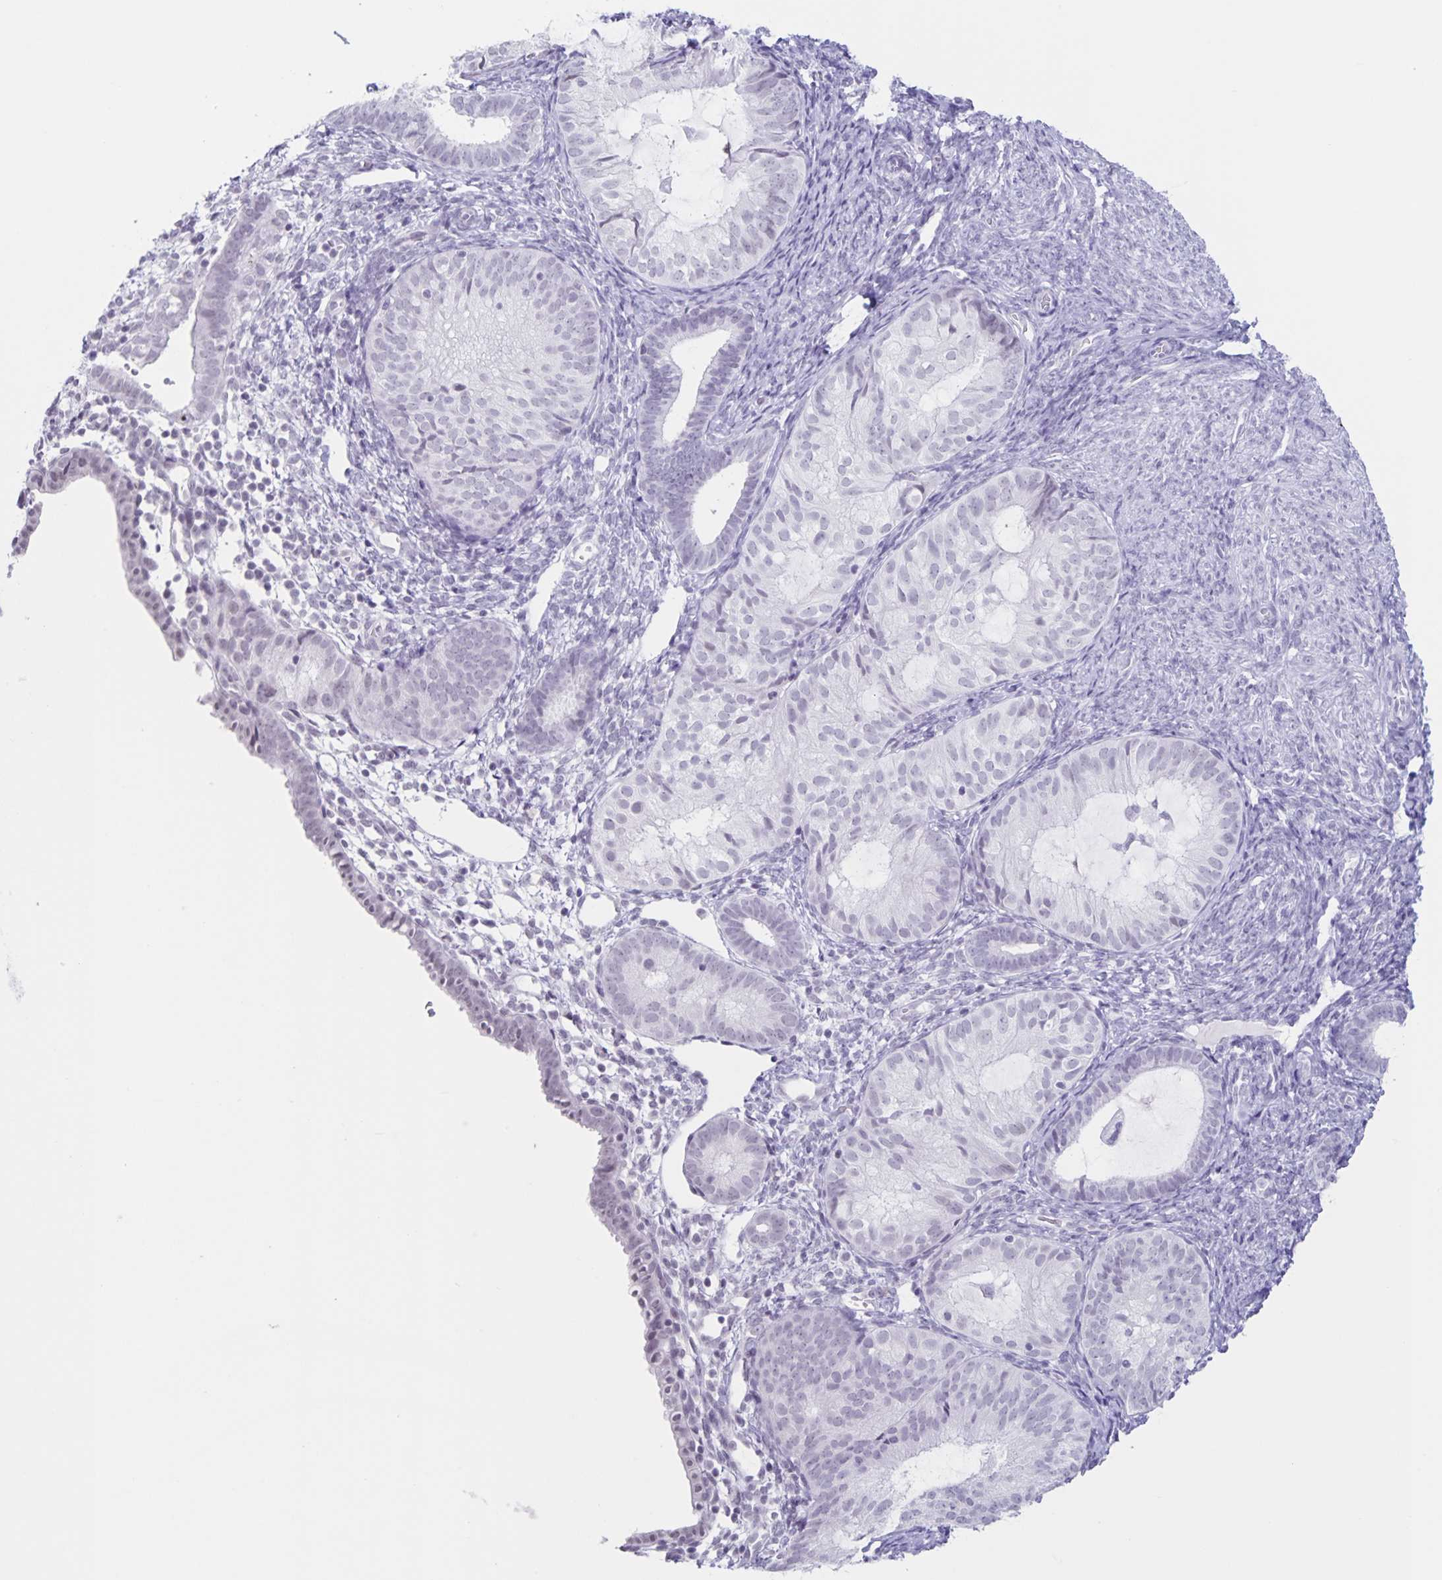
{"staining": {"intensity": "negative", "quantity": "none", "location": "none"}, "tissue": "endometrial cancer", "cell_type": "Tumor cells", "image_type": "cancer", "snomed": [{"axis": "morphology", "description": "Normal tissue, NOS"}, {"axis": "morphology", "description": "Adenocarcinoma, NOS"}, {"axis": "topography", "description": "Smooth muscle"}, {"axis": "topography", "description": "Endometrium"}, {"axis": "topography", "description": "Myometrium, NOS"}], "caption": "Tumor cells are negative for protein expression in human endometrial cancer.", "gene": "LCE6A", "patient": {"sex": "female", "age": 81}}